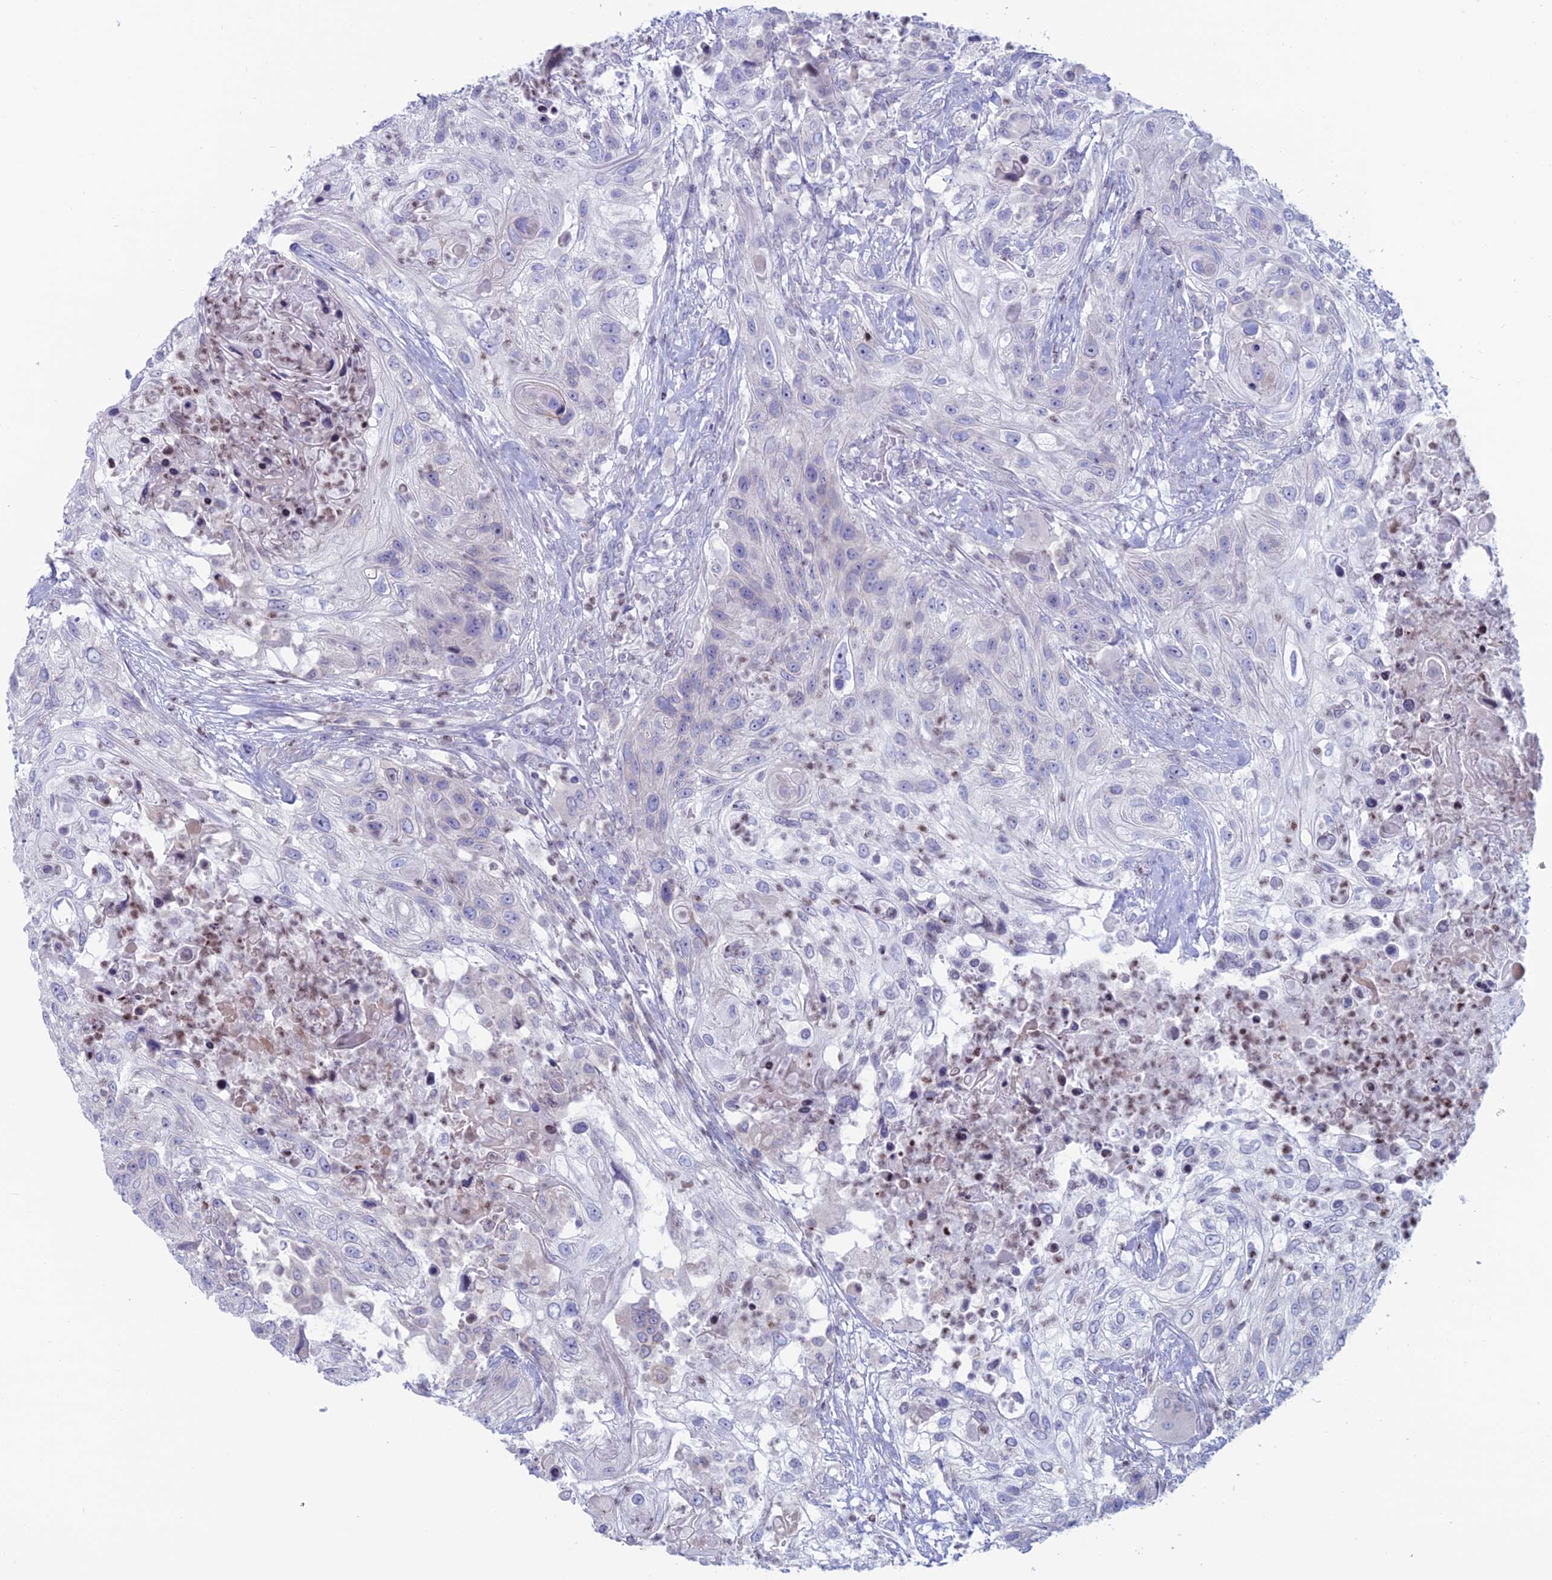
{"staining": {"intensity": "negative", "quantity": "none", "location": "none"}, "tissue": "urothelial cancer", "cell_type": "Tumor cells", "image_type": "cancer", "snomed": [{"axis": "morphology", "description": "Urothelial carcinoma, High grade"}, {"axis": "topography", "description": "Urinary bladder"}], "caption": "An image of human urothelial cancer is negative for staining in tumor cells.", "gene": "CERS6", "patient": {"sex": "female", "age": 60}}